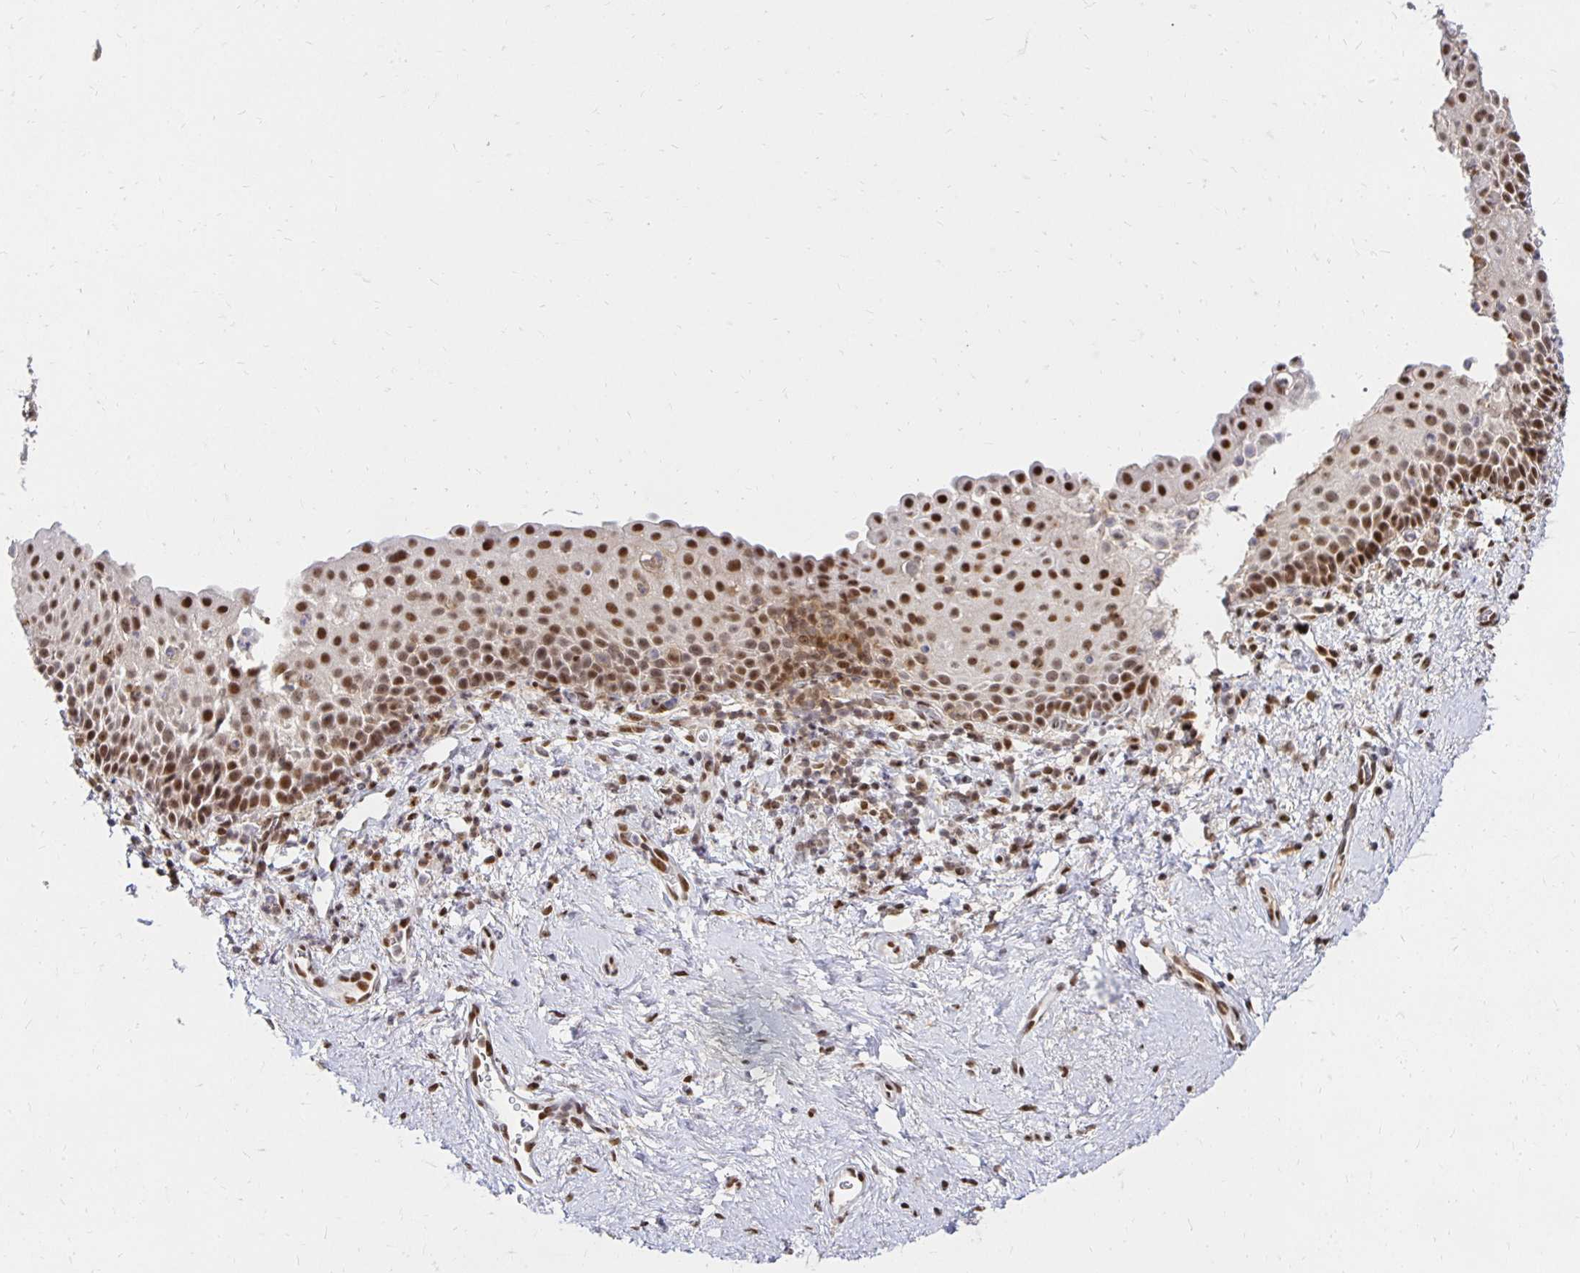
{"staining": {"intensity": "strong", "quantity": ">75%", "location": "nuclear"}, "tissue": "vagina", "cell_type": "Squamous epithelial cells", "image_type": "normal", "snomed": [{"axis": "morphology", "description": "Normal tissue, NOS"}, {"axis": "topography", "description": "Vagina"}], "caption": "Squamous epithelial cells exhibit high levels of strong nuclear positivity in approximately >75% of cells in benign vagina. (DAB (3,3'-diaminobenzidine) IHC, brown staining for protein, blue staining for nuclei).", "gene": "ZNF579", "patient": {"sex": "female", "age": 61}}